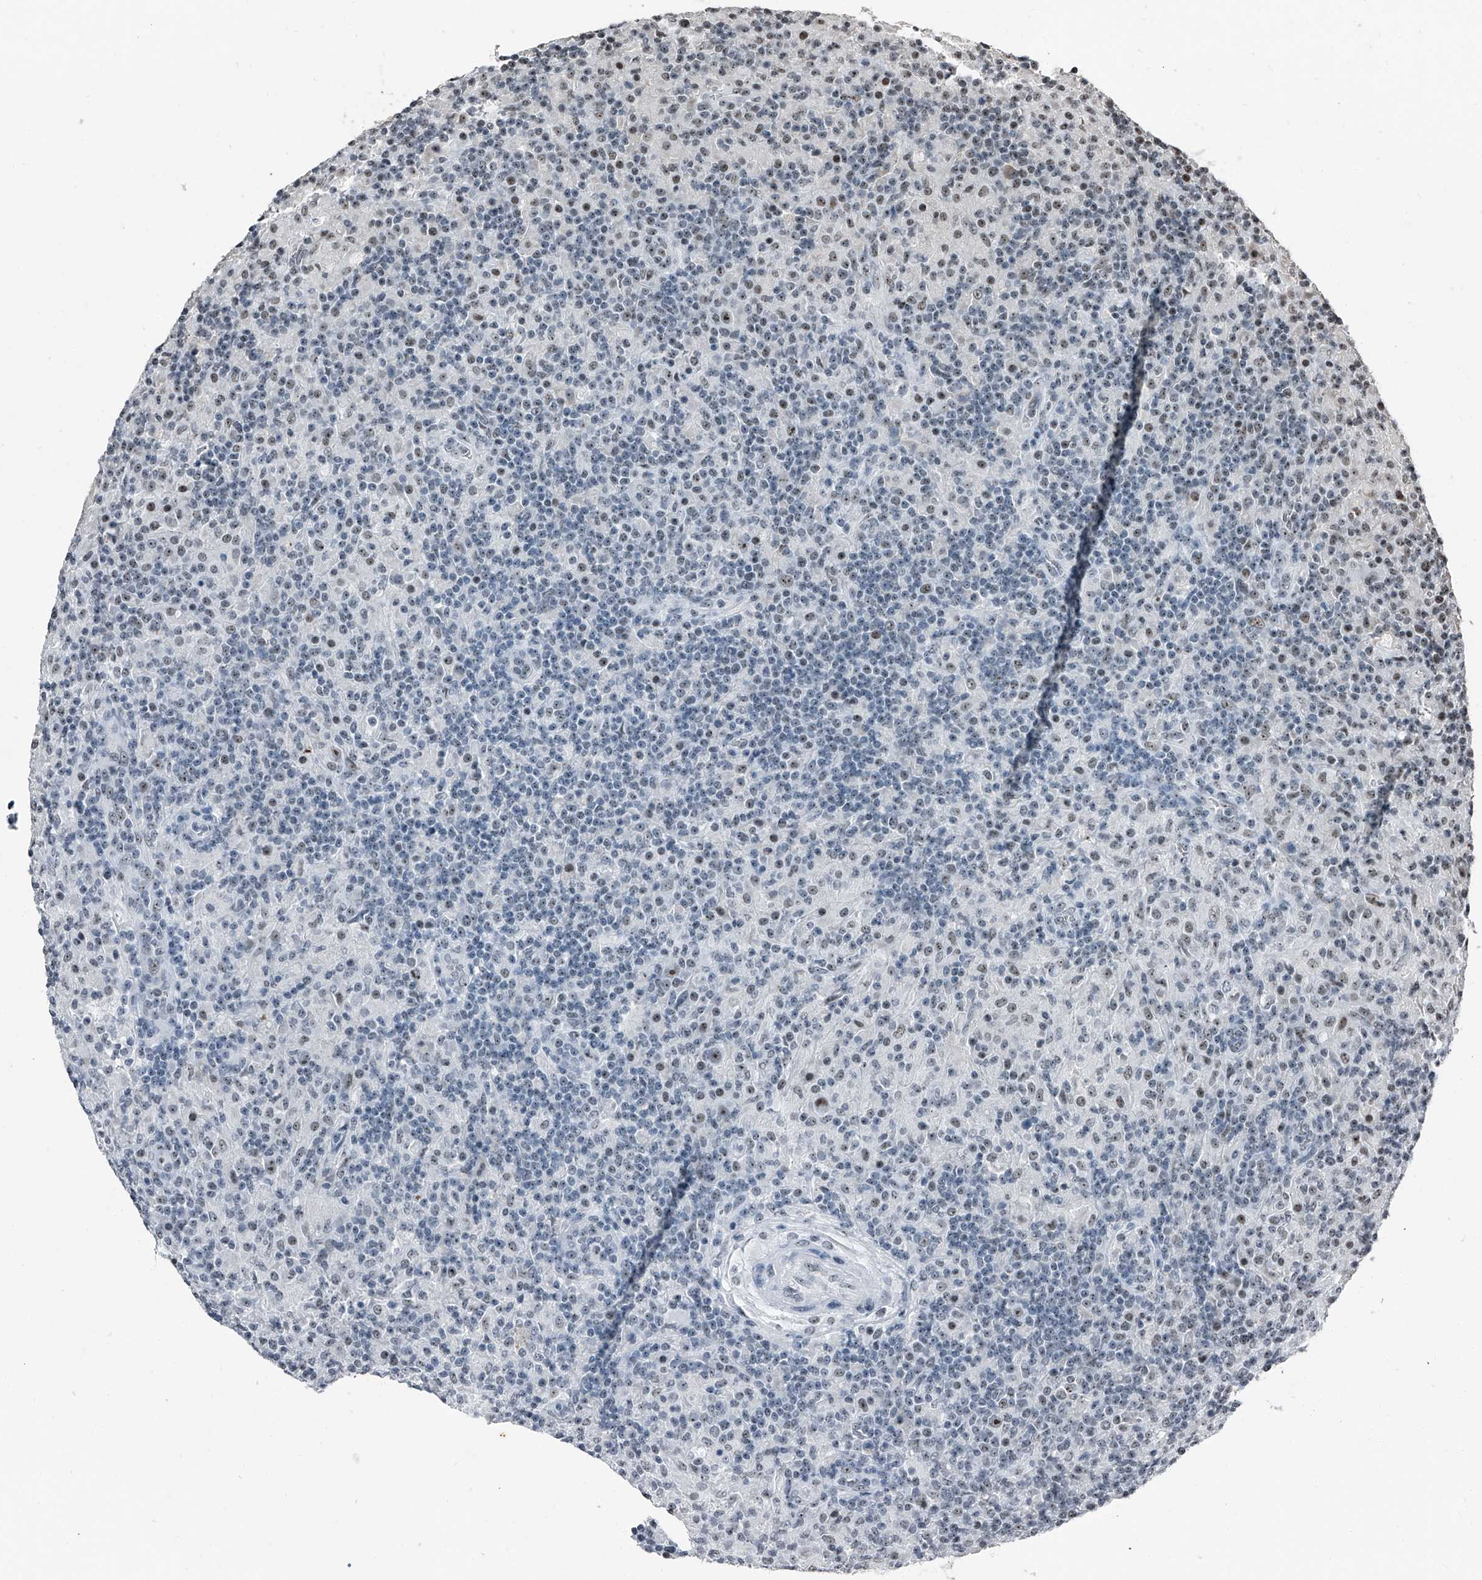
{"staining": {"intensity": "moderate", "quantity": "25%-75%", "location": "nuclear"}, "tissue": "lymphoma", "cell_type": "Tumor cells", "image_type": "cancer", "snomed": [{"axis": "morphology", "description": "Hodgkin's disease, NOS"}, {"axis": "topography", "description": "Lymph node"}], "caption": "Immunohistochemical staining of human lymphoma displays medium levels of moderate nuclear positivity in about 25%-75% of tumor cells. The staining was performed using DAB (3,3'-diaminobenzidine), with brown indicating positive protein expression. Nuclei are stained blue with hematoxylin.", "gene": "TCOF1", "patient": {"sex": "male", "age": 70}}